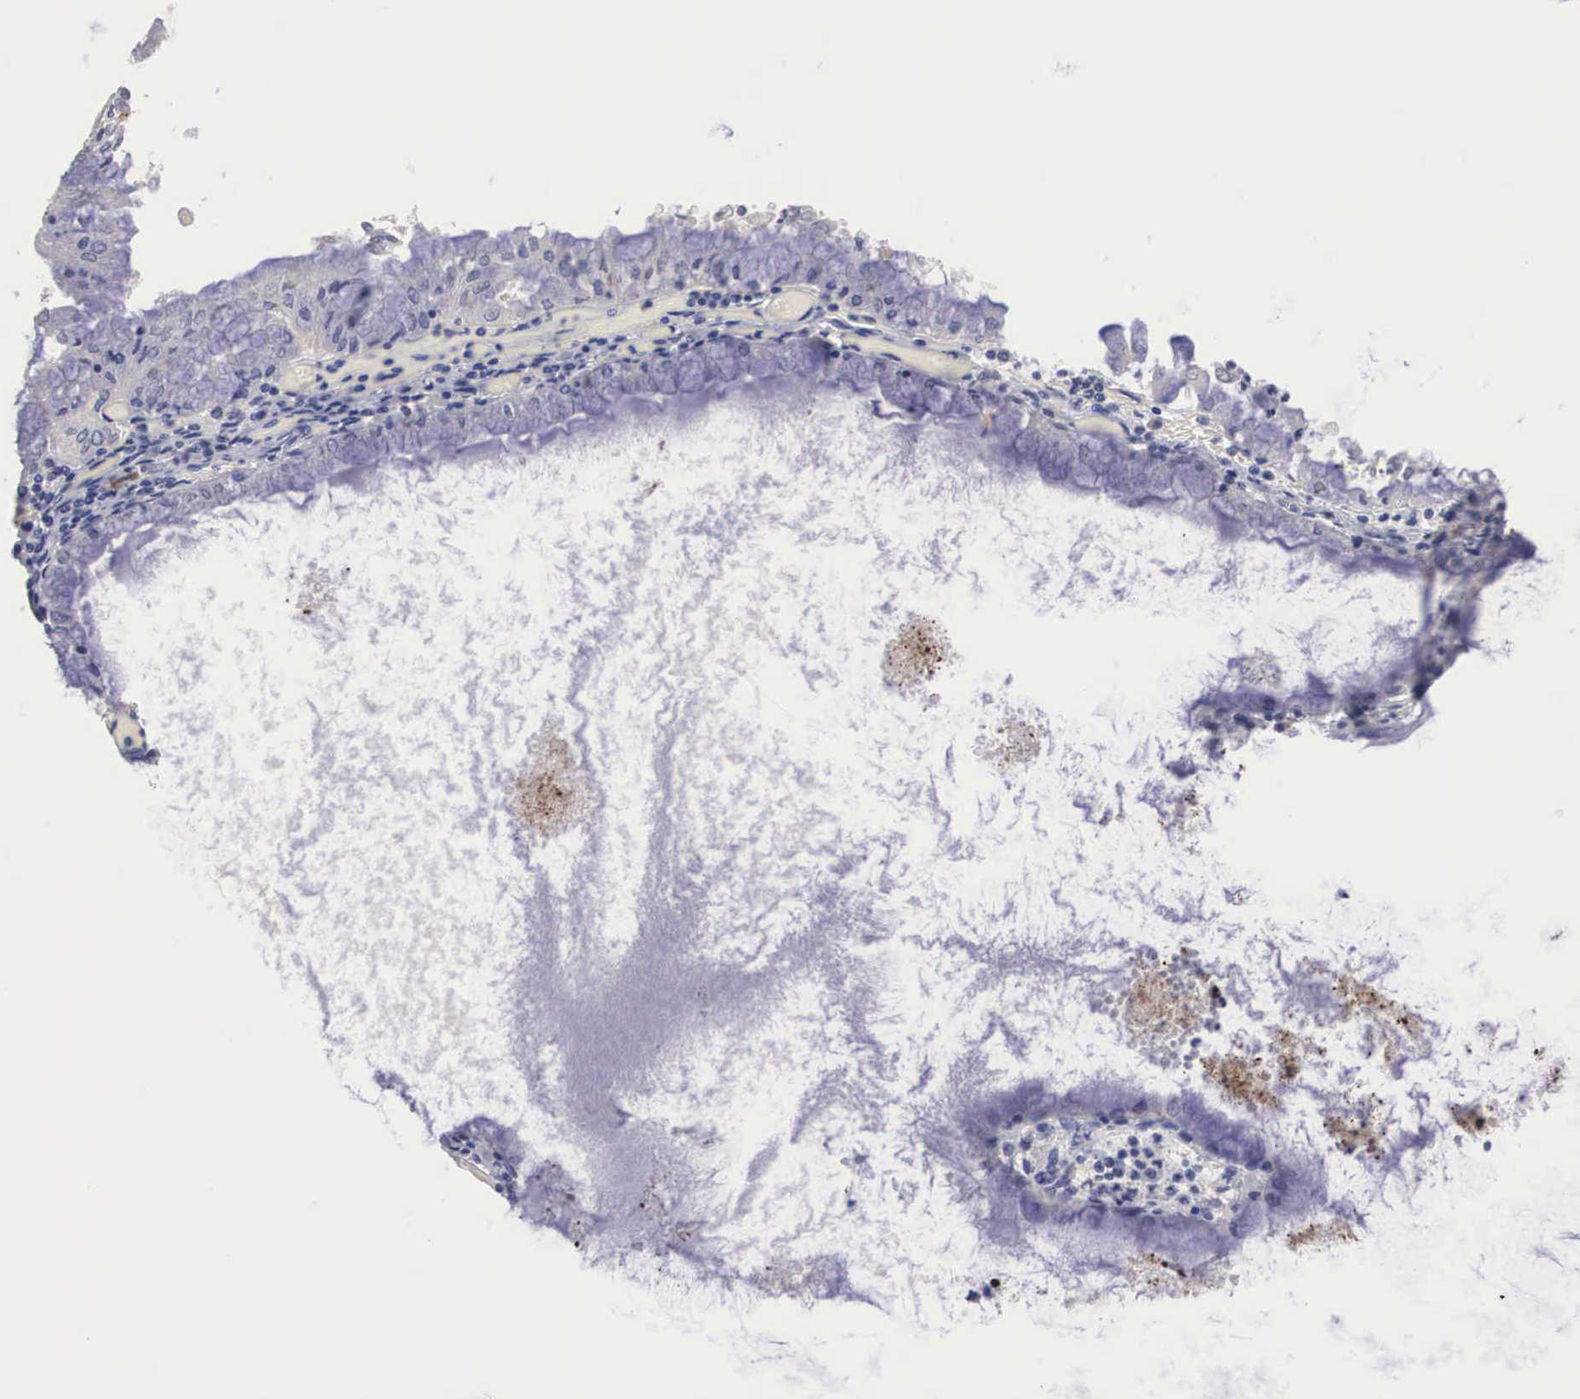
{"staining": {"intensity": "weak", "quantity": ">75%", "location": "cytoplasmic/membranous"}, "tissue": "endometrial cancer", "cell_type": "Tumor cells", "image_type": "cancer", "snomed": [{"axis": "morphology", "description": "Adenocarcinoma, NOS"}, {"axis": "topography", "description": "Endometrium"}], "caption": "Endometrial adenocarcinoma stained with a brown dye shows weak cytoplasmic/membranous positive positivity in about >75% of tumor cells.", "gene": "ABHD4", "patient": {"sex": "female", "age": 79}}